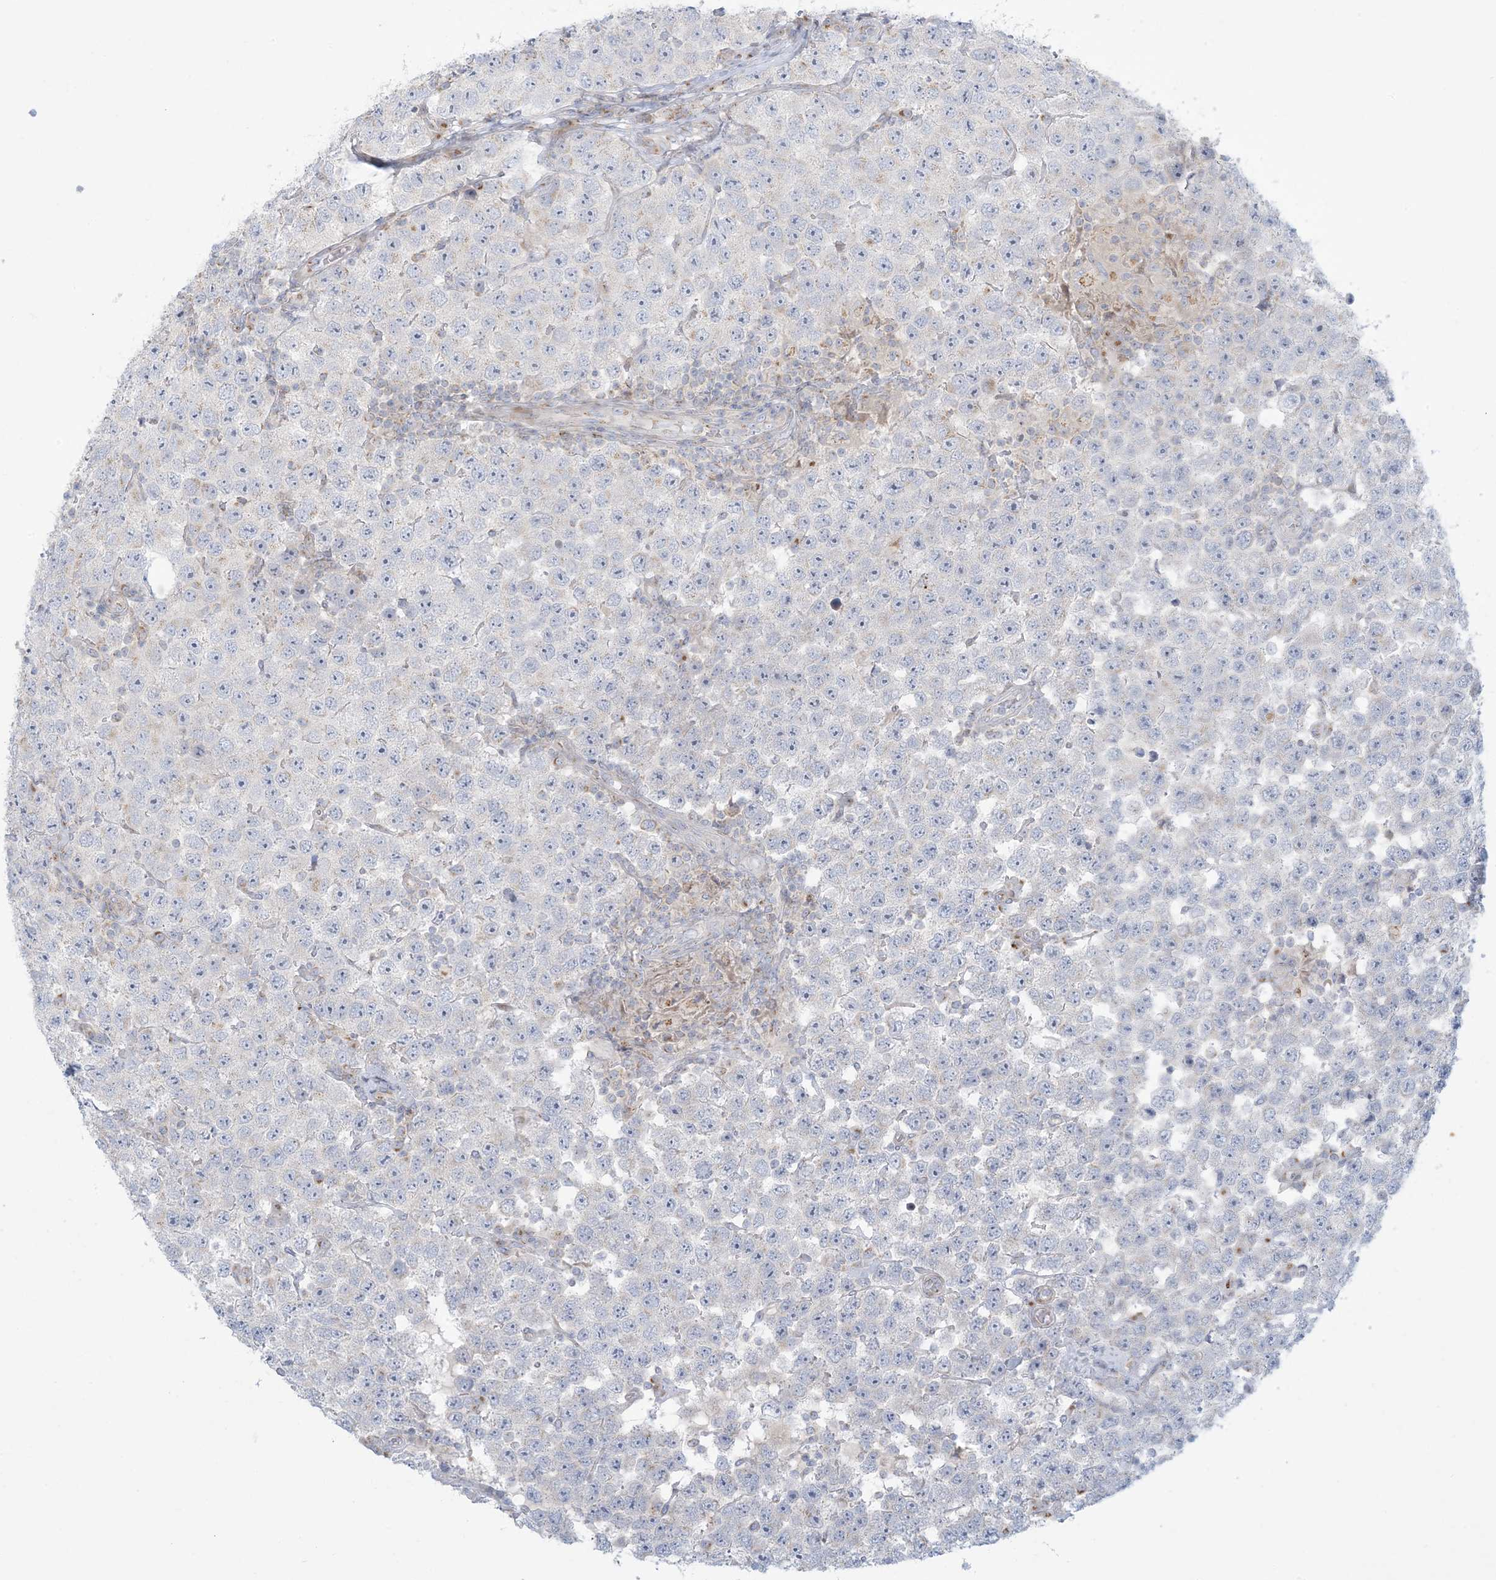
{"staining": {"intensity": "negative", "quantity": "none", "location": "none"}, "tissue": "testis cancer", "cell_type": "Tumor cells", "image_type": "cancer", "snomed": [{"axis": "morphology", "description": "Seminoma, NOS"}, {"axis": "topography", "description": "Testis"}], "caption": "The photomicrograph demonstrates no significant expression in tumor cells of testis cancer (seminoma).", "gene": "AFTPH", "patient": {"sex": "male", "age": 28}}